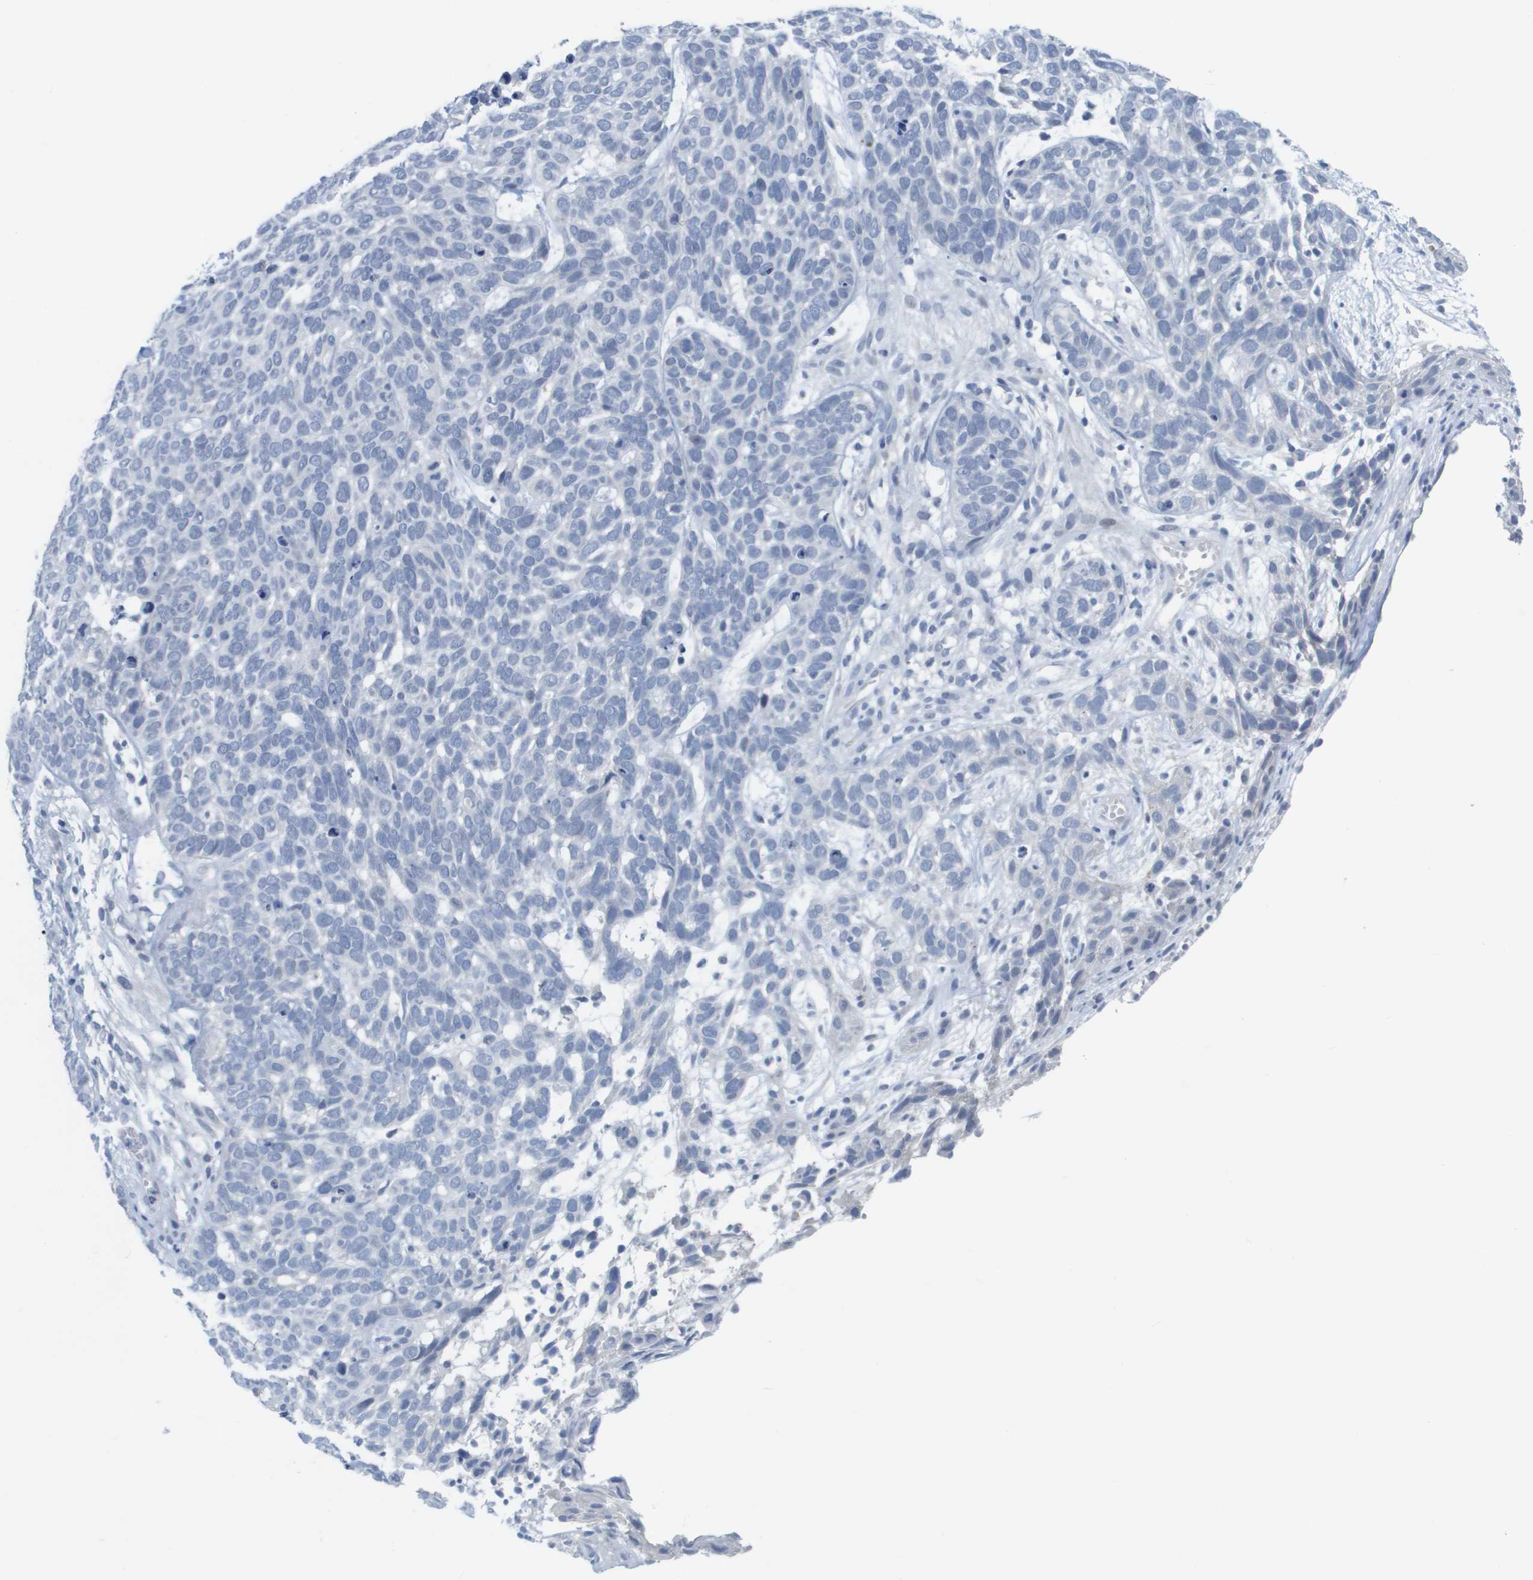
{"staining": {"intensity": "negative", "quantity": "none", "location": "none"}, "tissue": "skin cancer", "cell_type": "Tumor cells", "image_type": "cancer", "snomed": [{"axis": "morphology", "description": "Basal cell carcinoma"}, {"axis": "topography", "description": "Skin"}], "caption": "High magnification brightfield microscopy of skin cancer (basal cell carcinoma) stained with DAB (brown) and counterstained with hematoxylin (blue): tumor cells show no significant positivity. The staining was performed using DAB (3,3'-diaminobenzidine) to visualize the protein expression in brown, while the nuclei were stained in blue with hematoxylin (Magnification: 20x).", "gene": "PDE4A", "patient": {"sex": "male", "age": 87}}